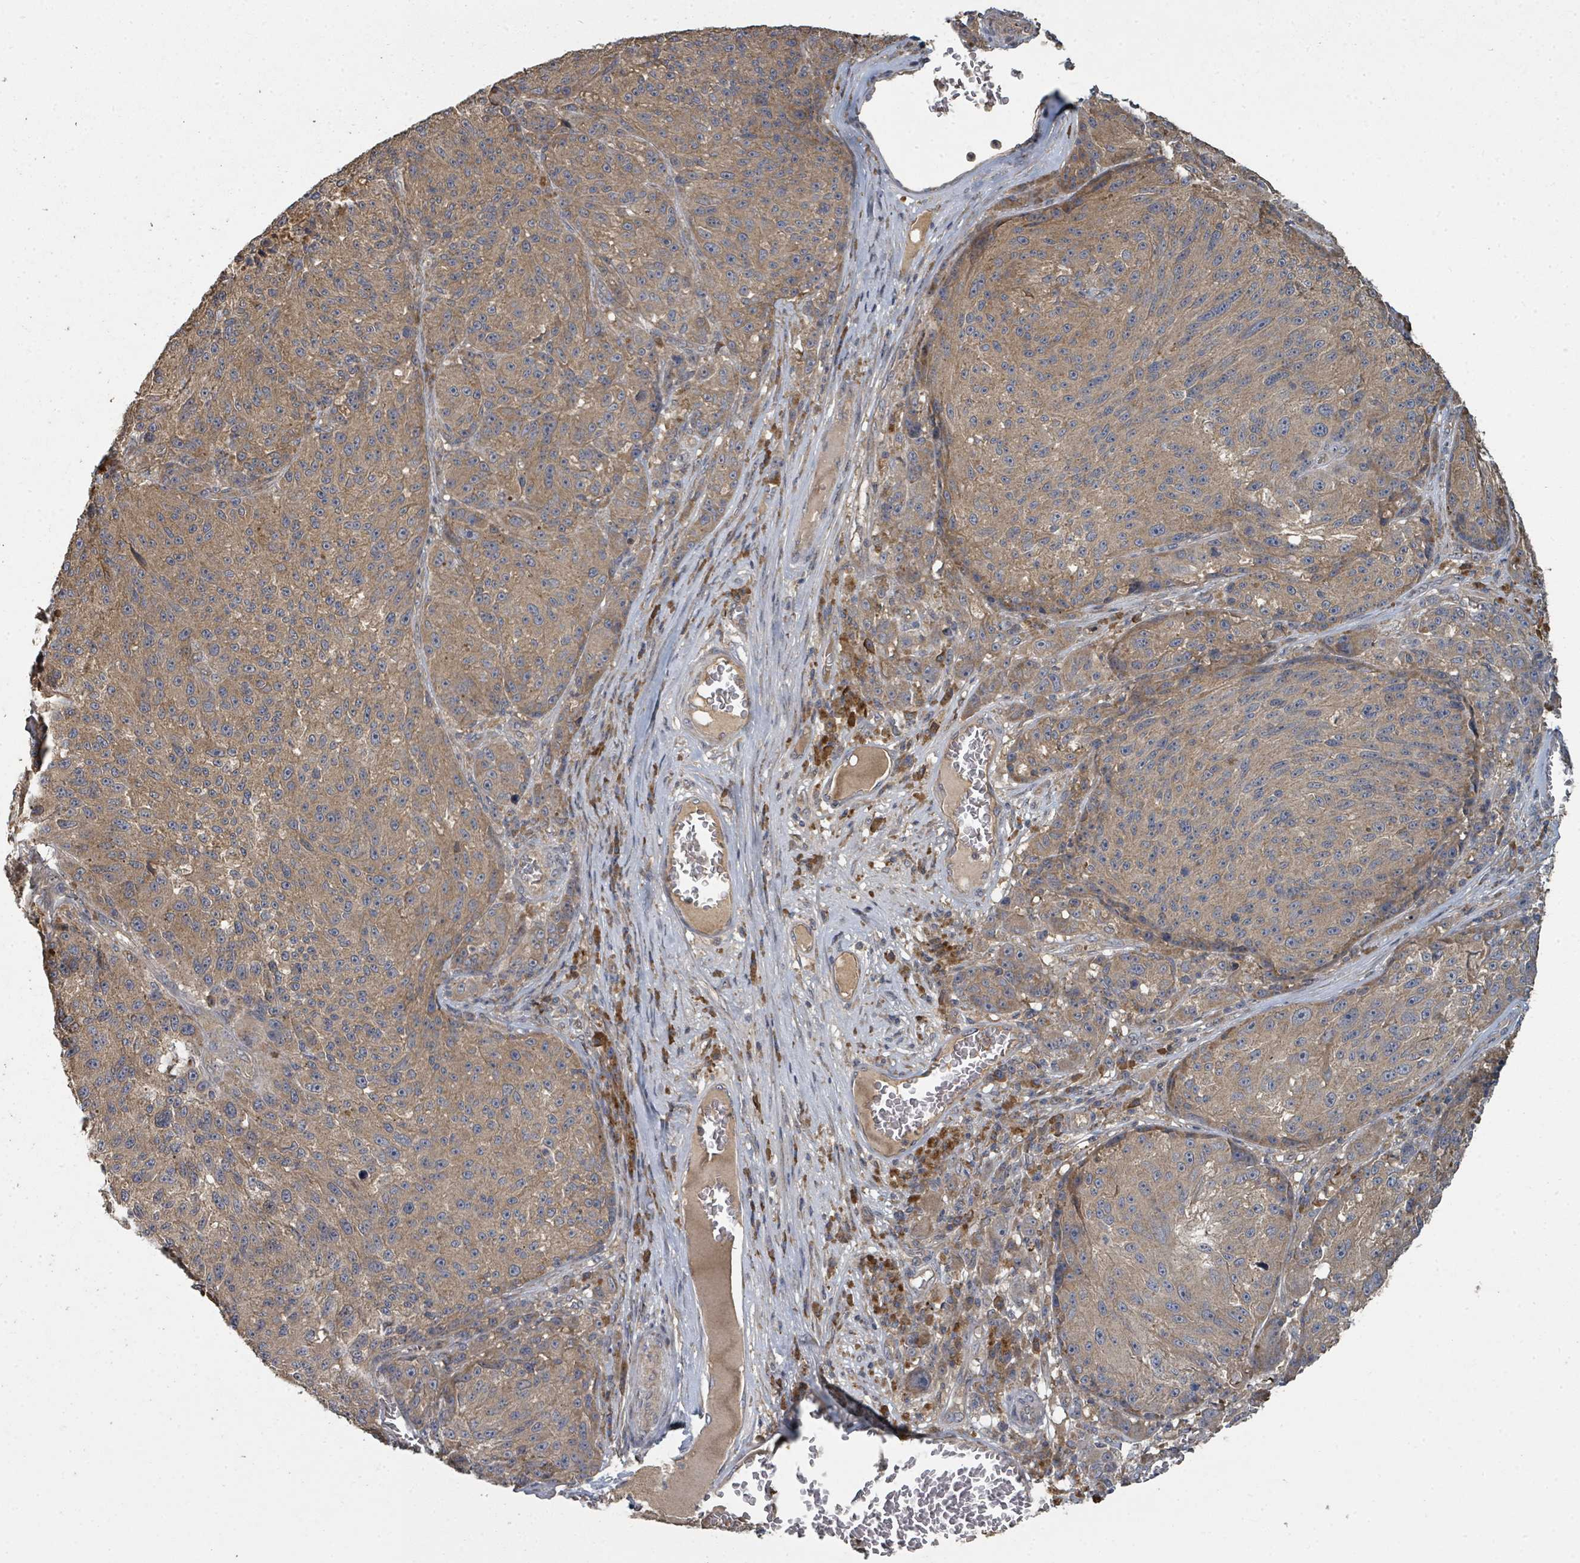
{"staining": {"intensity": "moderate", "quantity": ">75%", "location": "cytoplasmic/membranous"}, "tissue": "melanoma", "cell_type": "Tumor cells", "image_type": "cancer", "snomed": [{"axis": "morphology", "description": "Malignant melanoma, NOS"}, {"axis": "topography", "description": "Skin"}], "caption": "Immunohistochemical staining of human melanoma reveals moderate cytoplasmic/membranous protein positivity in approximately >75% of tumor cells.", "gene": "WDFY1", "patient": {"sex": "male", "age": 53}}